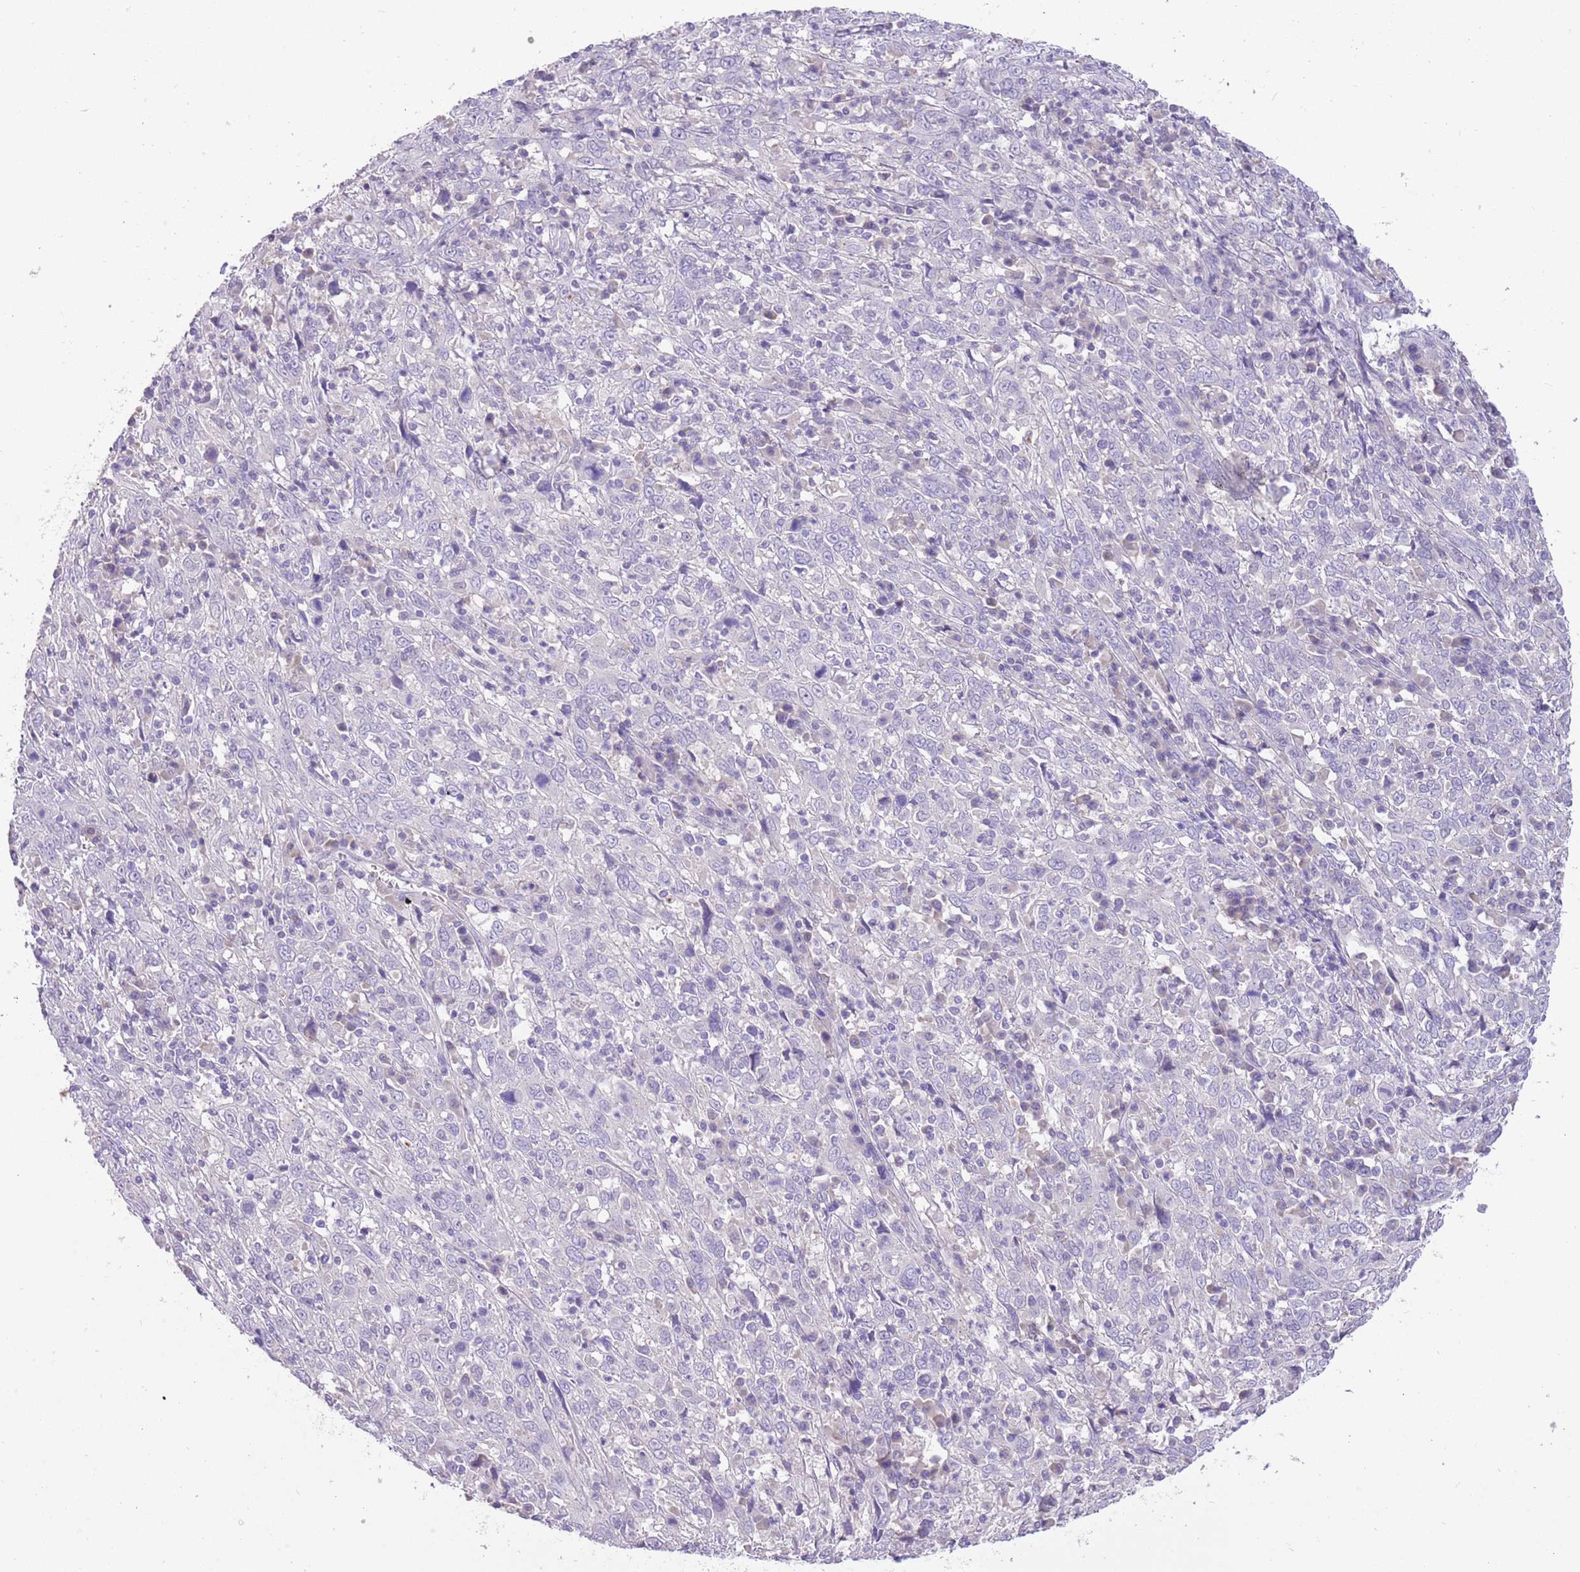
{"staining": {"intensity": "negative", "quantity": "none", "location": "none"}, "tissue": "cervical cancer", "cell_type": "Tumor cells", "image_type": "cancer", "snomed": [{"axis": "morphology", "description": "Squamous cell carcinoma, NOS"}, {"axis": "topography", "description": "Cervix"}], "caption": "Tumor cells show no significant protein staining in cervical cancer. (Brightfield microscopy of DAB (3,3'-diaminobenzidine) IHC at high magnification).", "gene": "SFTPA1", "patient": {"sex": "female", "age": 46}}